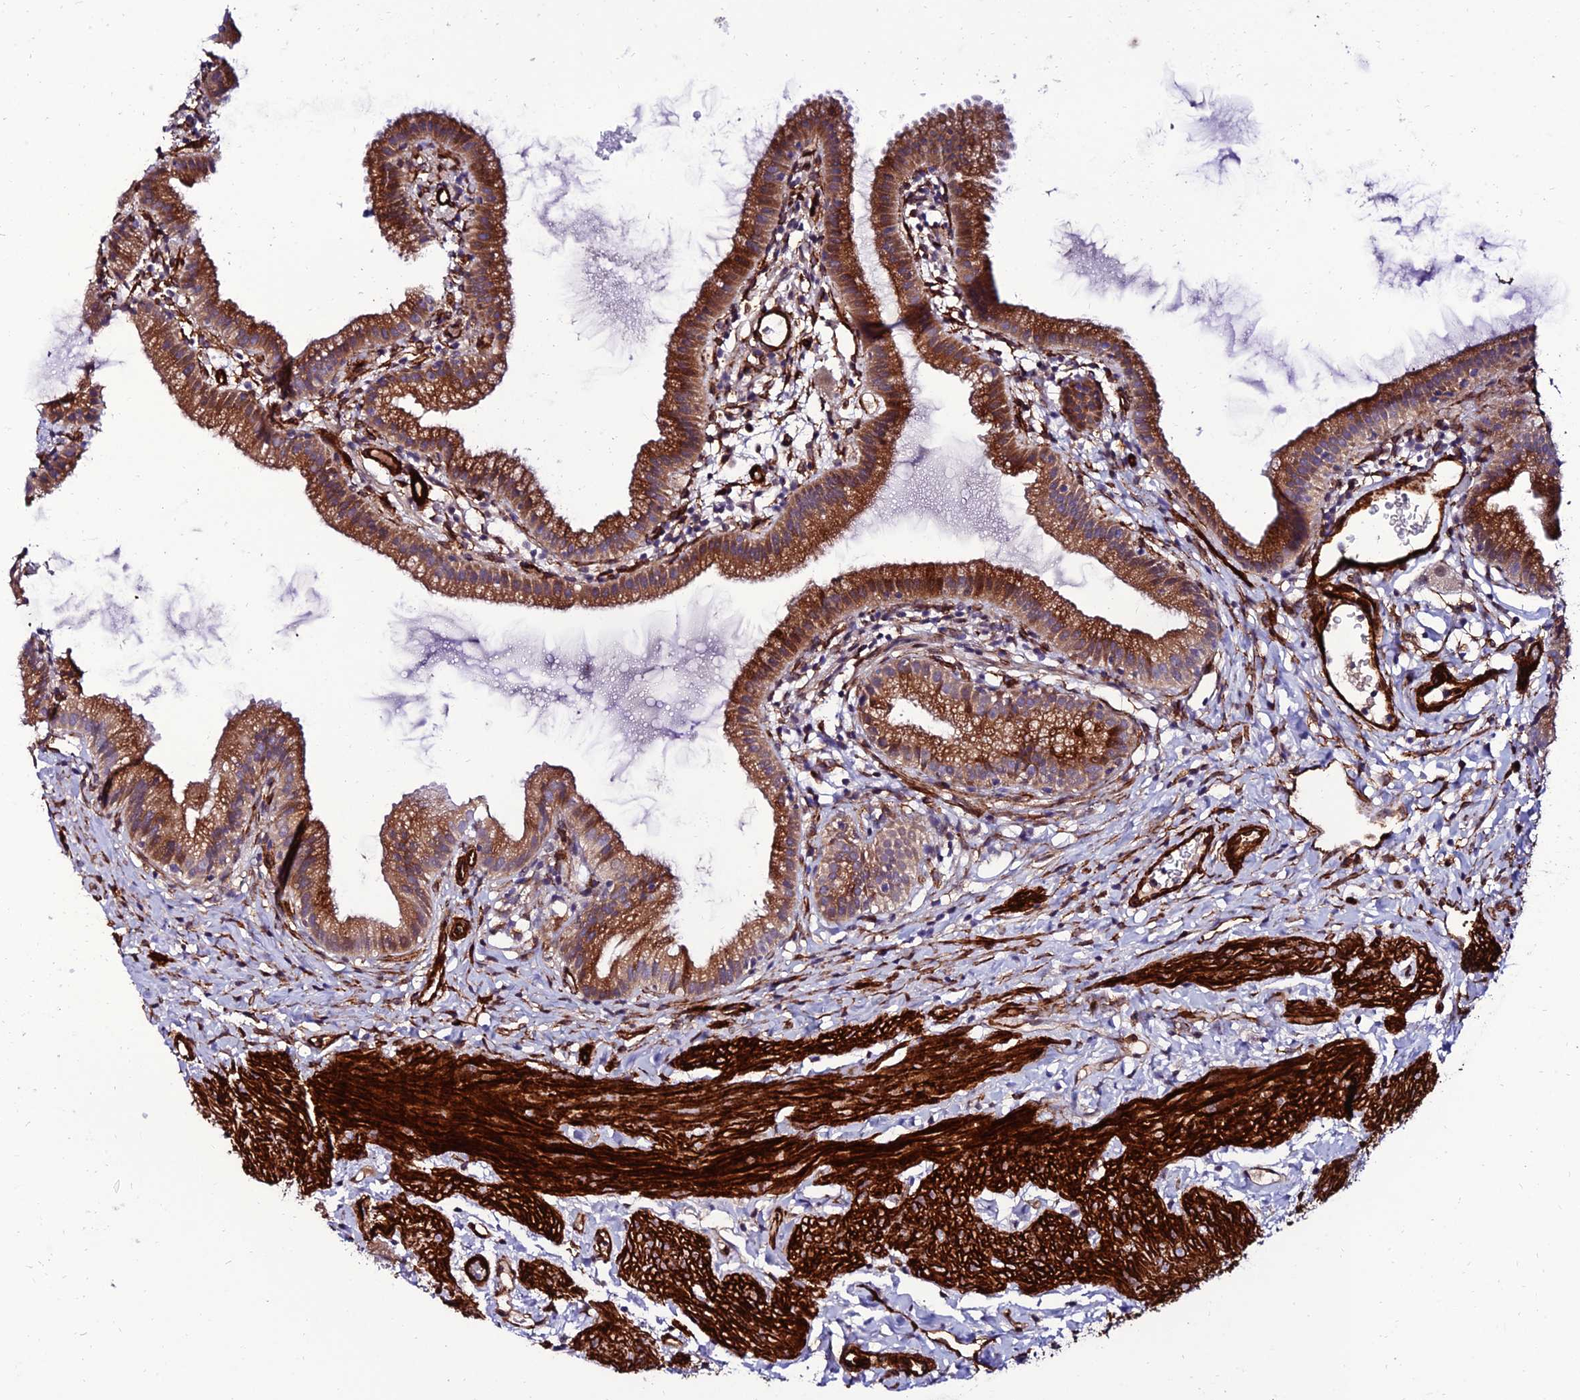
{"staining": {"intensity": "moderate", "quantity": ">75%", "location": "cytoplasmic/membranous"}, "tissue": "gallbladder", "cell_type": "Glandular cells", "image_type": "normal", "snomed": [{"axis": "morphology", "description": "Normal tissue, NOS"}, {"axis": "topography", "description": "Gallbladder"}], "caption": "DAB (3,3'-diaminobenzidine) immunohistochemical staining of benign gallbladder reveals moderate cytoplasmic/membranous protein positivity in approximately >75% of glandular cells.", "gene": "ALDH3B2", "patient": {"sex": "female", "age": 46}}